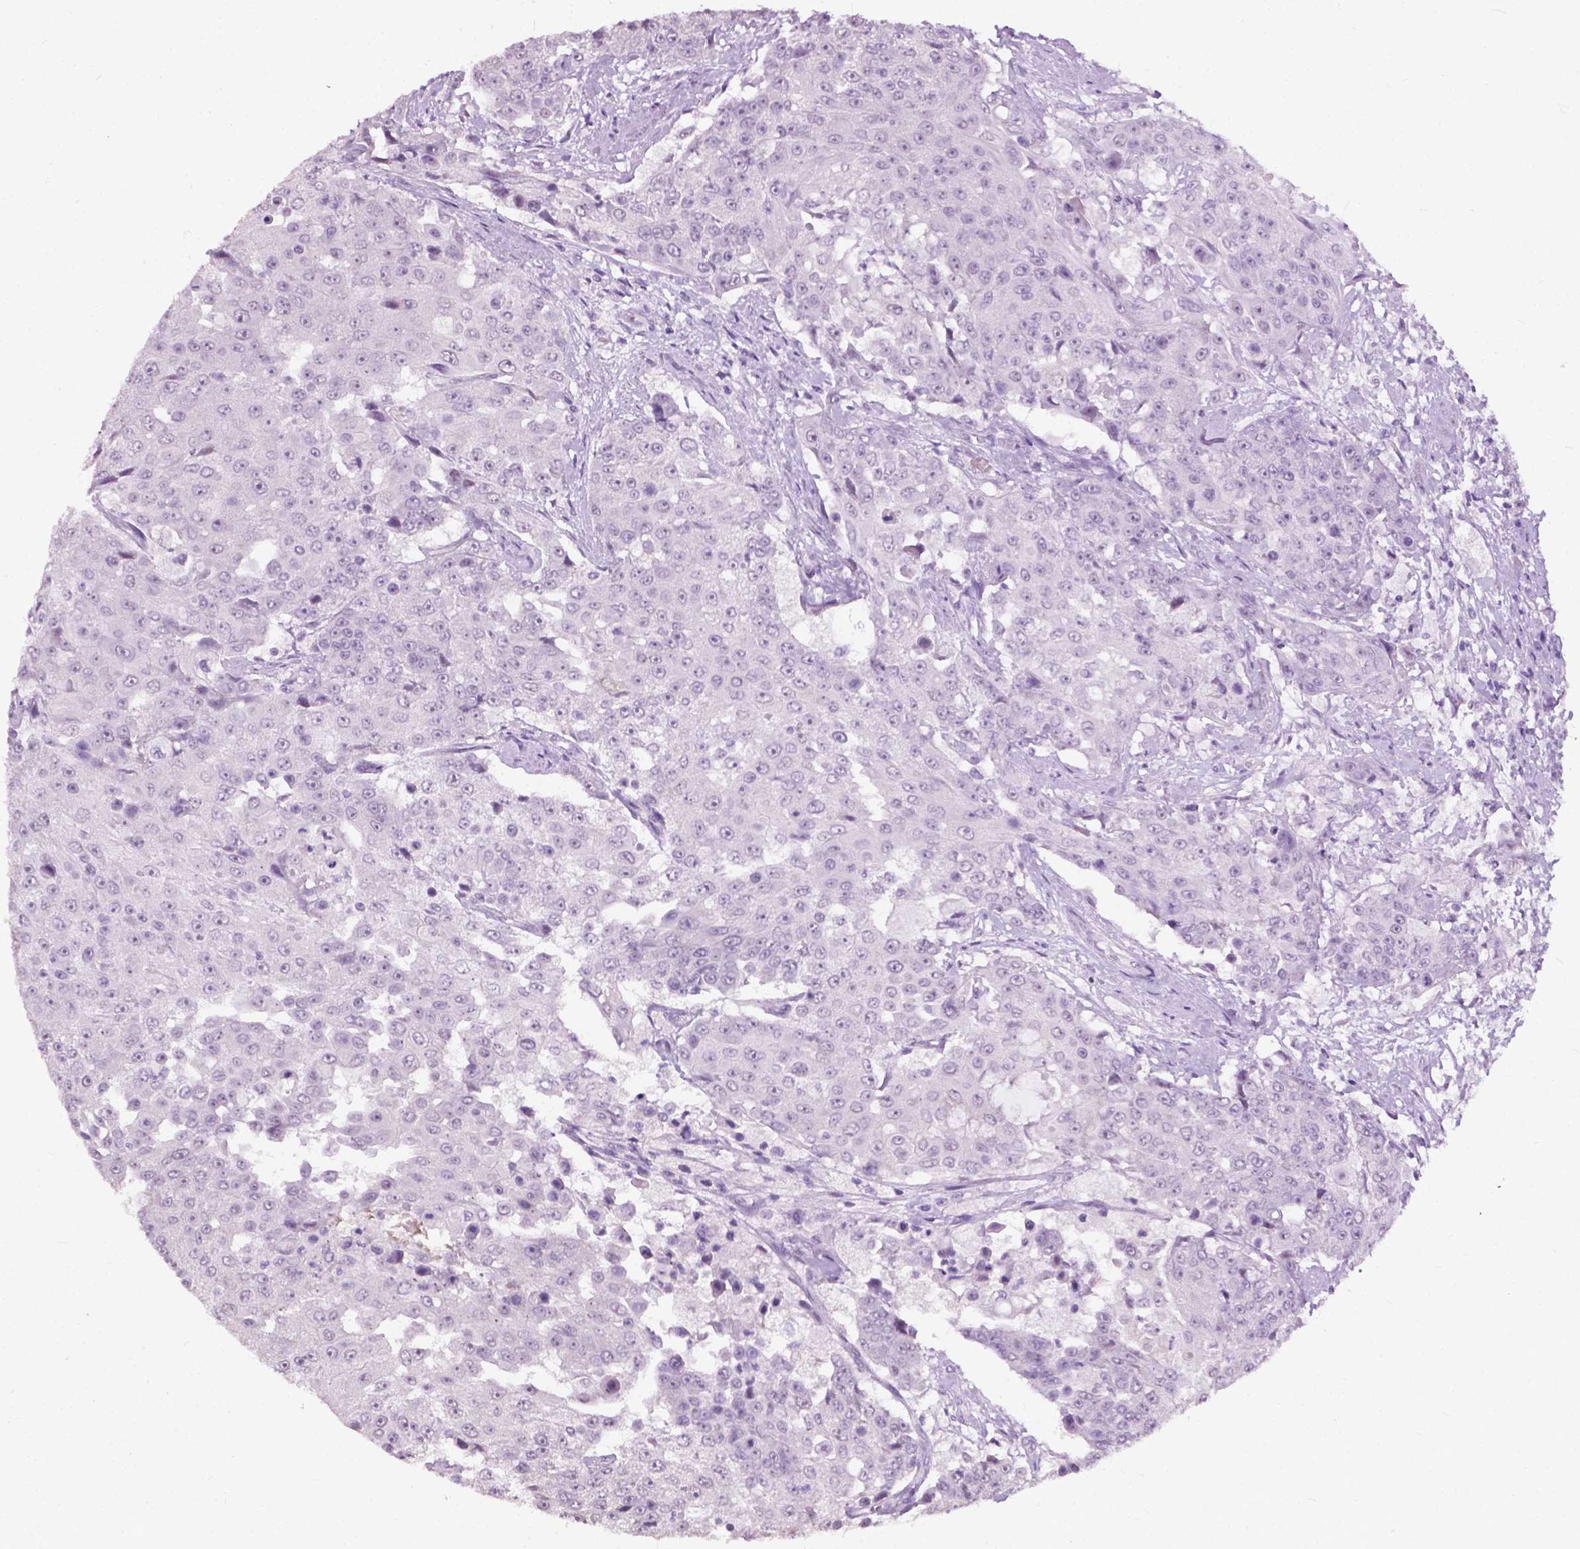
{"staining": {"intensity": "negative", "quantity": "none", "location": "none"}, "tissue": "urothelial cancer", "cell_type": "Tumor cells", "image_type": "cancer", "snomed": [{"axis": "morphology", "description": "Urothelial carcinoma, High grade"}, {"axis": "topography", "description": "Urinary bladder"}], "caption": "The photomicrograph demonstrates no significant expression in tumor cells of urothelial cancer.", "gene": "GPR37L1", "patient": {"sex": "female", "age": 63}}